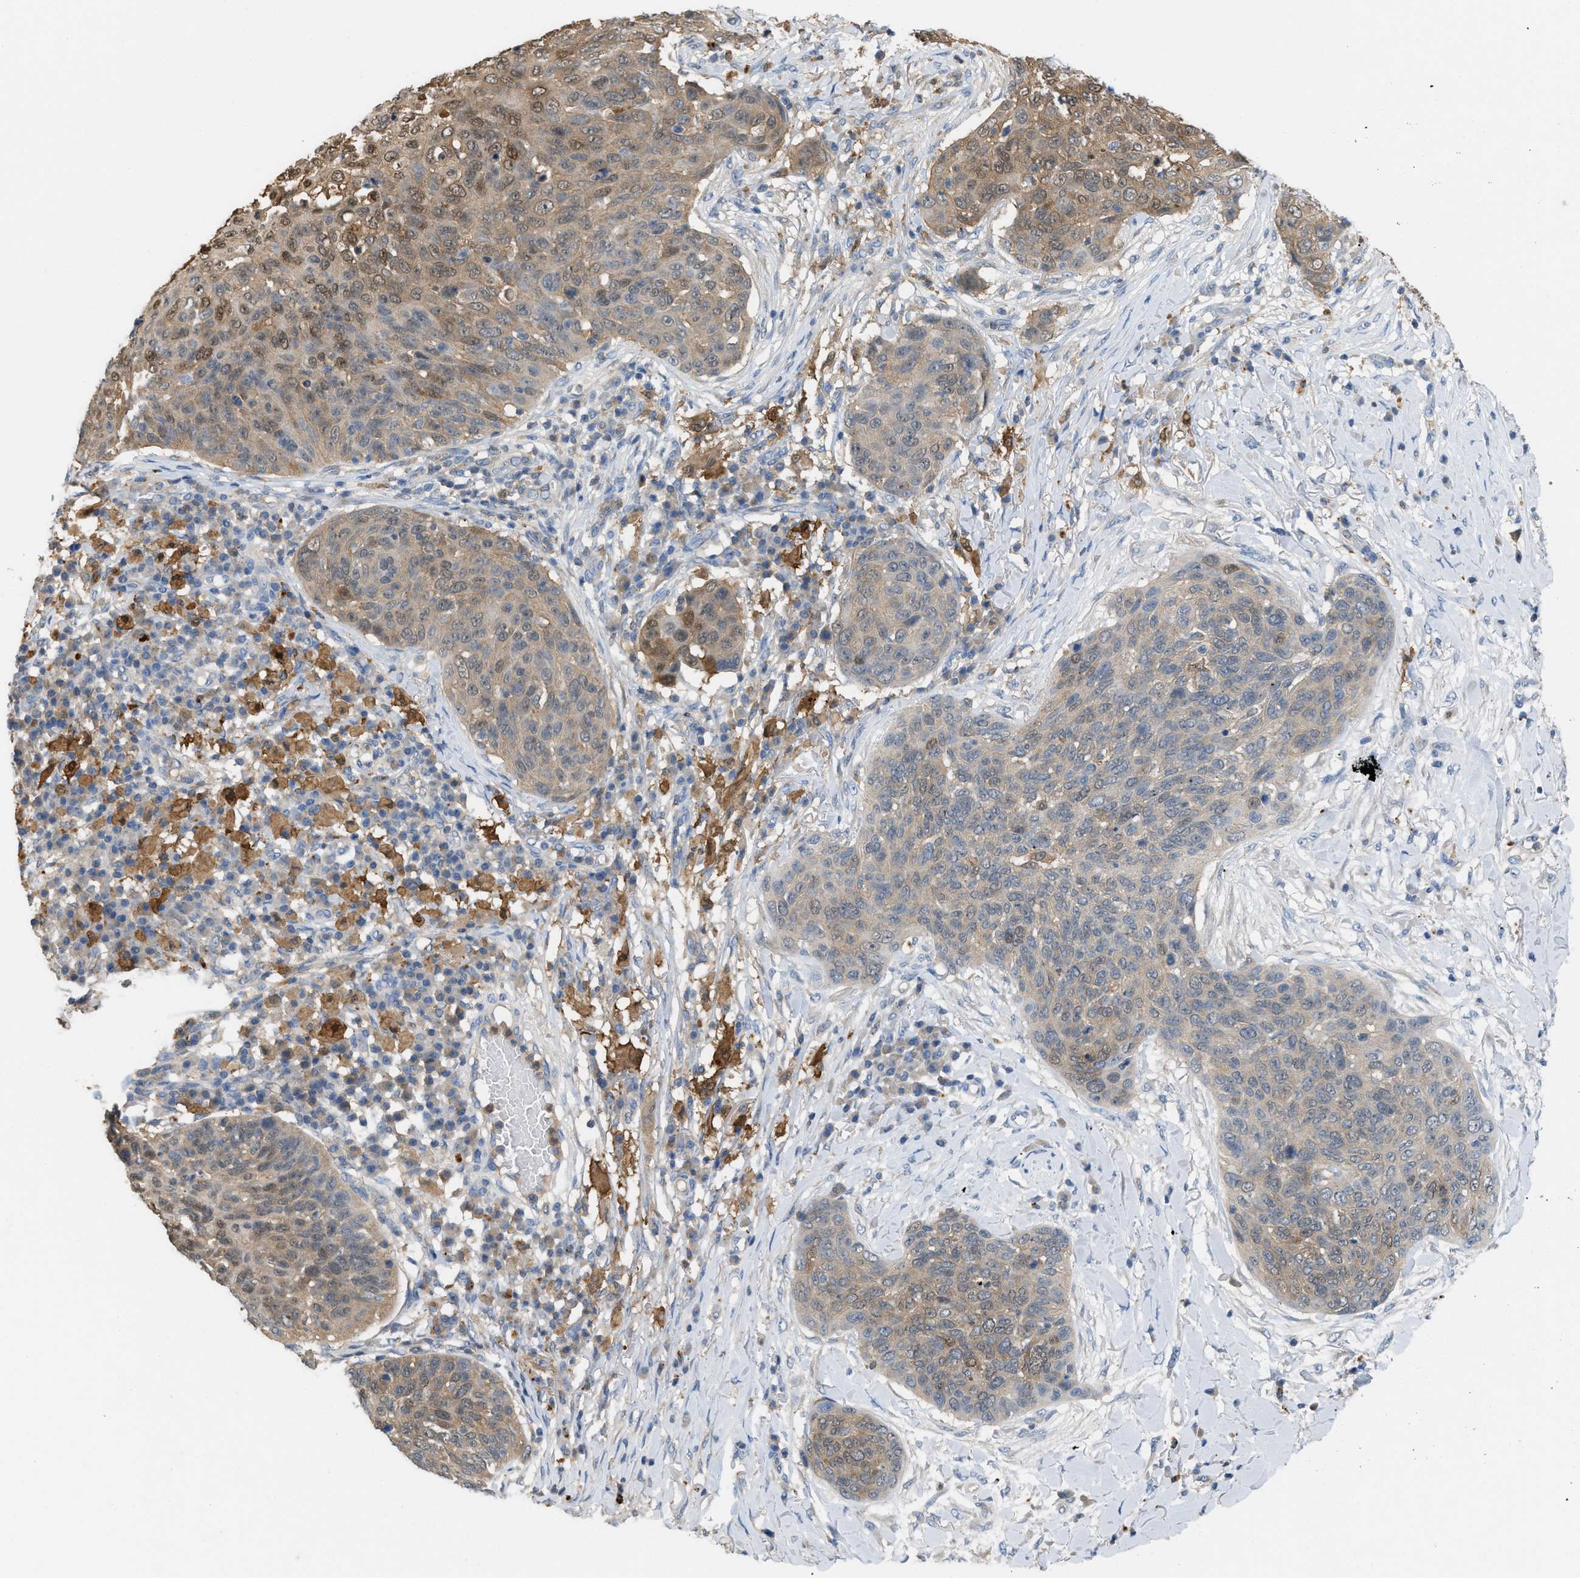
{"staining": {"intensity": "moderate", "quantity": "25%-75%", "location": "cytoplasmic/membranous"}, "tissue": "skin cancer", "cell_type": "Tumor cells", "image_type": "cancer", "snomed": [{"axis": "morphology", "description": "Squamous cell carcinoma in situ, NOS"}, {"axis": "morphology", "description": "Squamous cell carcinoma, NOS"}, {"axis": "topography", "description": "Skin"}], "caption": "This micrograph shows immunohistochemistry staining of skin squamous cell carcinoma, with medium moderate cytoplasmic/membranous staining in about 25%-75% of tumor cells.", "gene": "CSTB", "patient": {"sex": "male", "age": 93}}